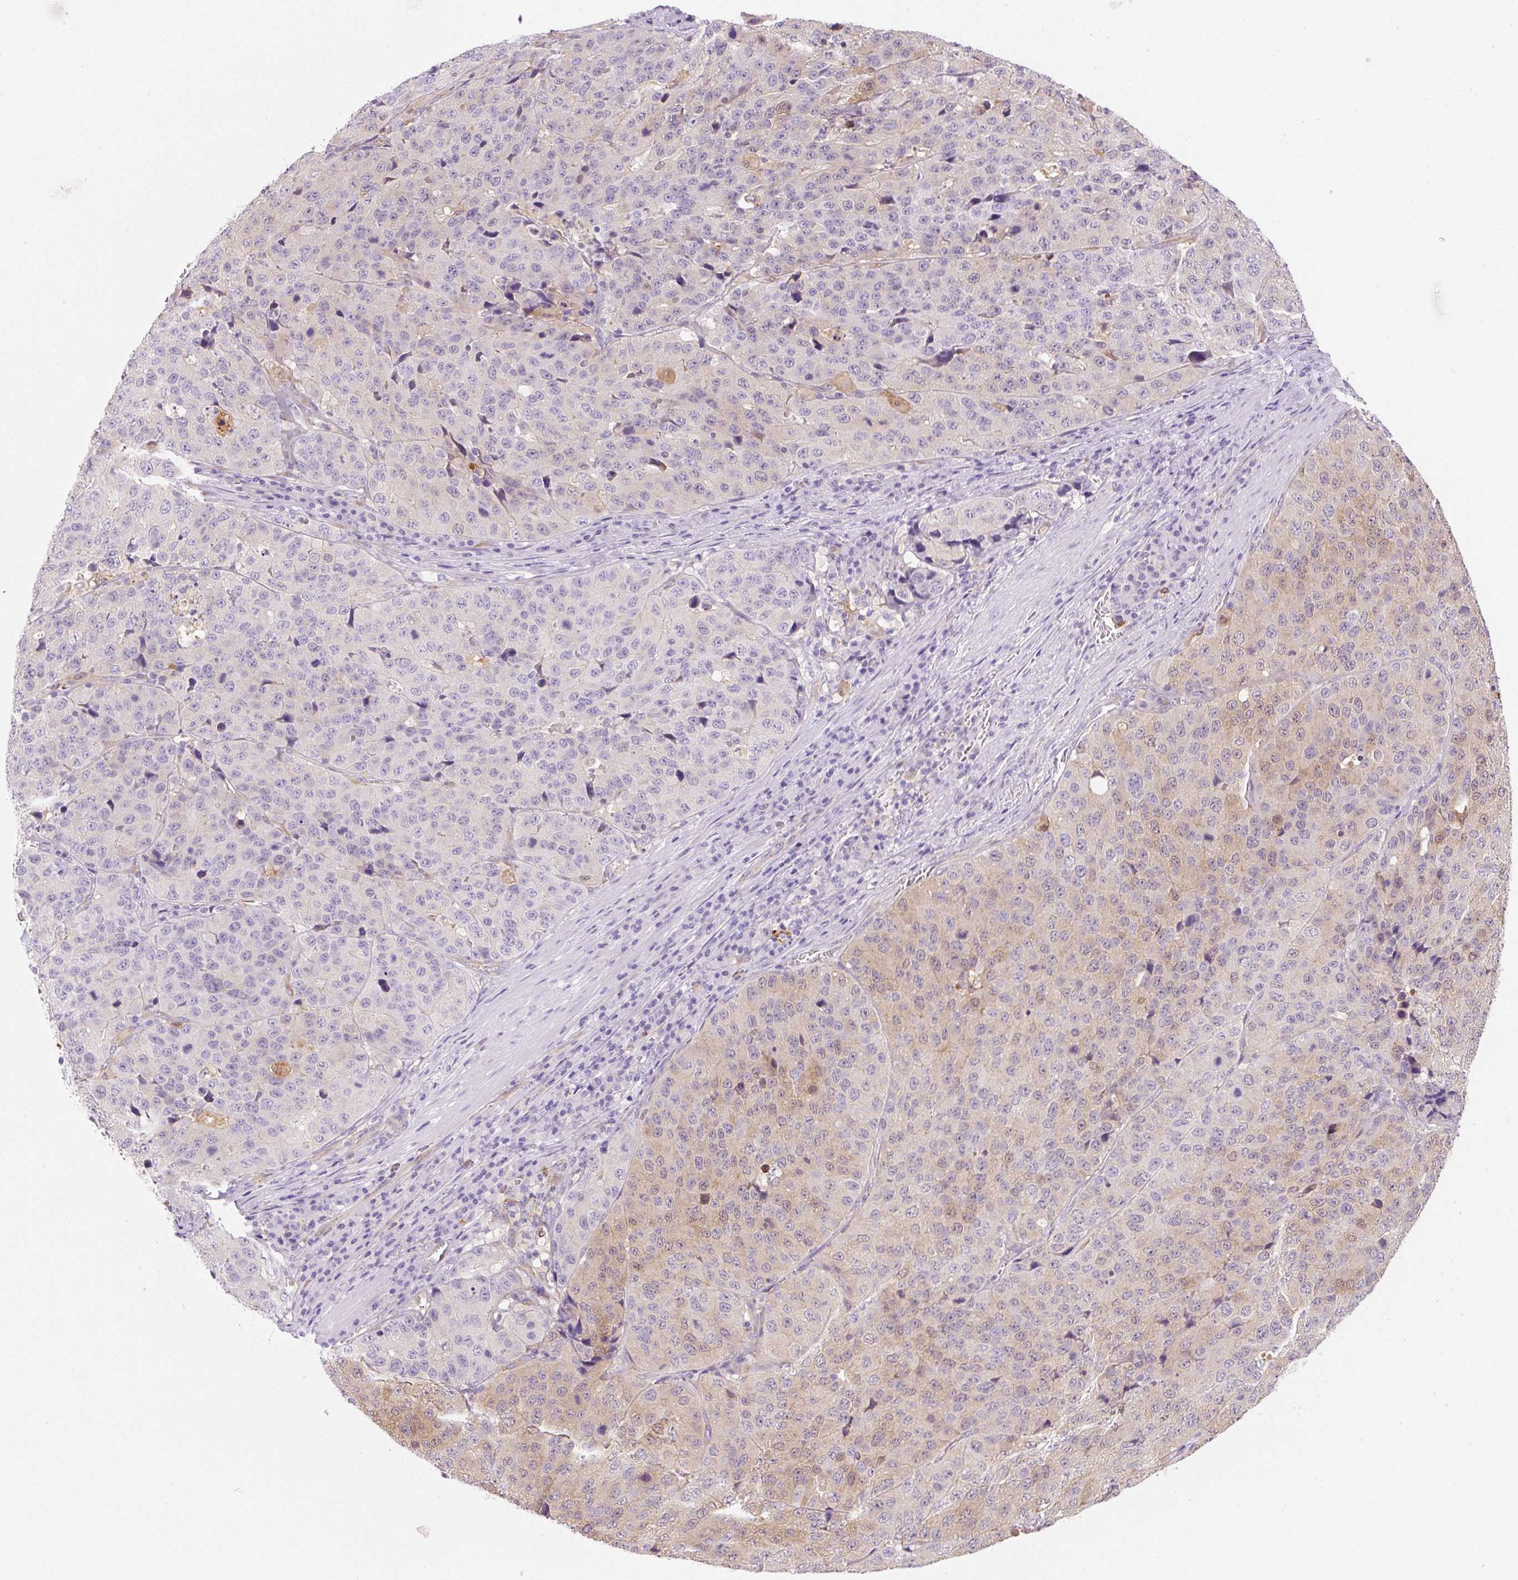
{"staining": {"intensity": "weak", "quantity": "<25%", "location": "cytoplasmic/membranous"}, "tissue": "stomach cancer", "cell_type": "Tumor cells", "image_type": "cancer", "snomed": [{"axis": "morphology", "description": "Adenocarcinoma, NOS"}, {"axis": "topography", "description": "Stomach"}], "caption": "The micrograph demonstrates no staining of tumor cells in stomach cancer (adenocarcinoma).", "gene": "FABP5", "patient": {"sex": "male", "age": 71}}